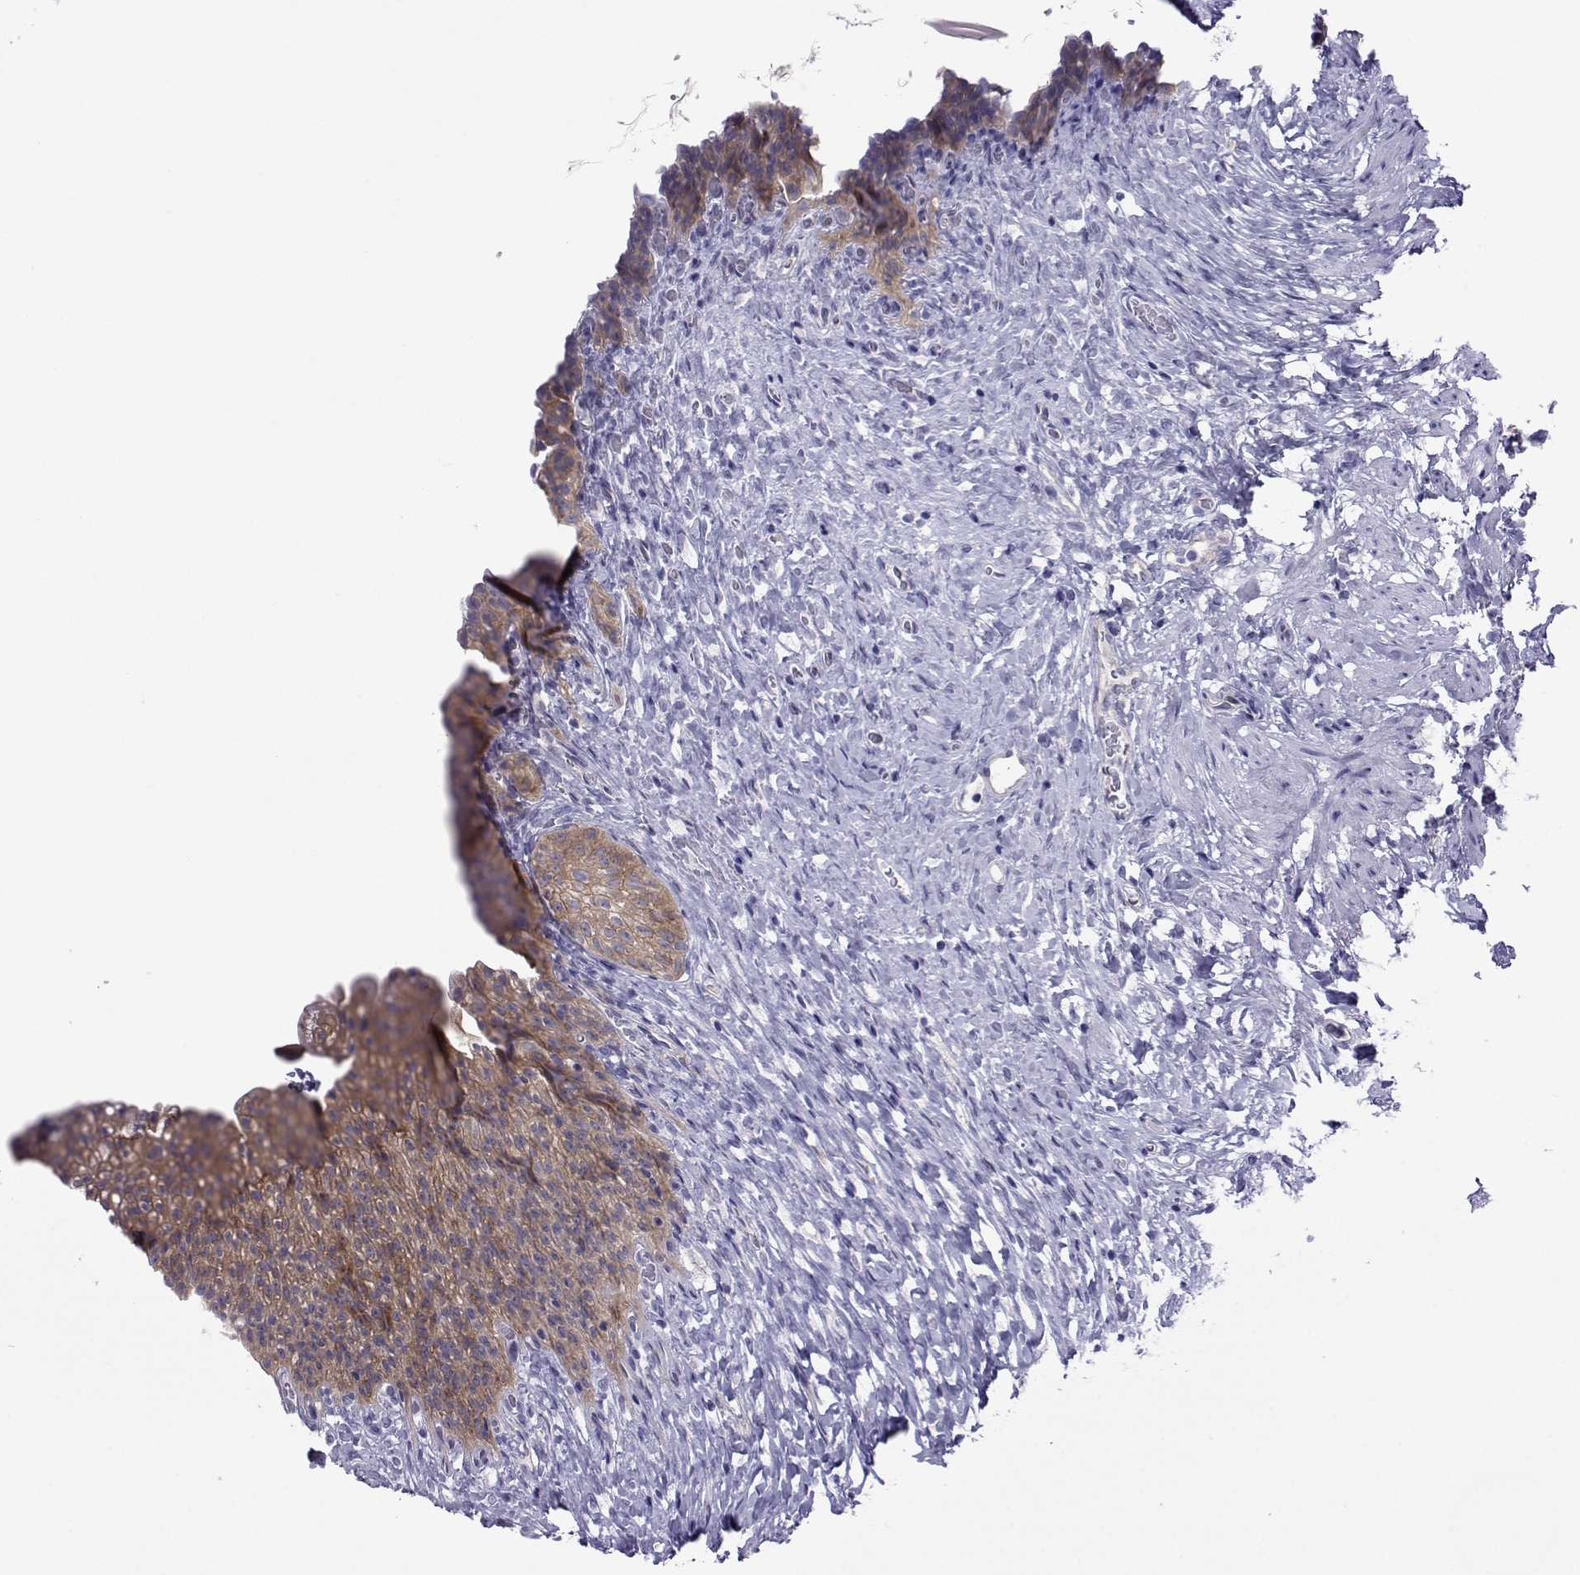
{"staining": {"intensity": "moderate", "quantity": ">75%", "location": "cytoplasmic/membranous"}, "tissue": "urinary bladder", "cell_type": "Urothelial cells", "image_type": "normal", "snomed": [{"axis": "morphology", "description": "Normal tissue, NOS"}, {"axis": "topography", "description": "Urinary bladder"}], "caption": "An immunohistochemistry (IHC) histopathology image of normal tissue is shown. Protein staining in brown shows moderate cytoplasmic/membranous positivity in urinary bladder within urothelial cells.", "gene": "COL22A1", "patient": {"sex": "male", "age": 76}}